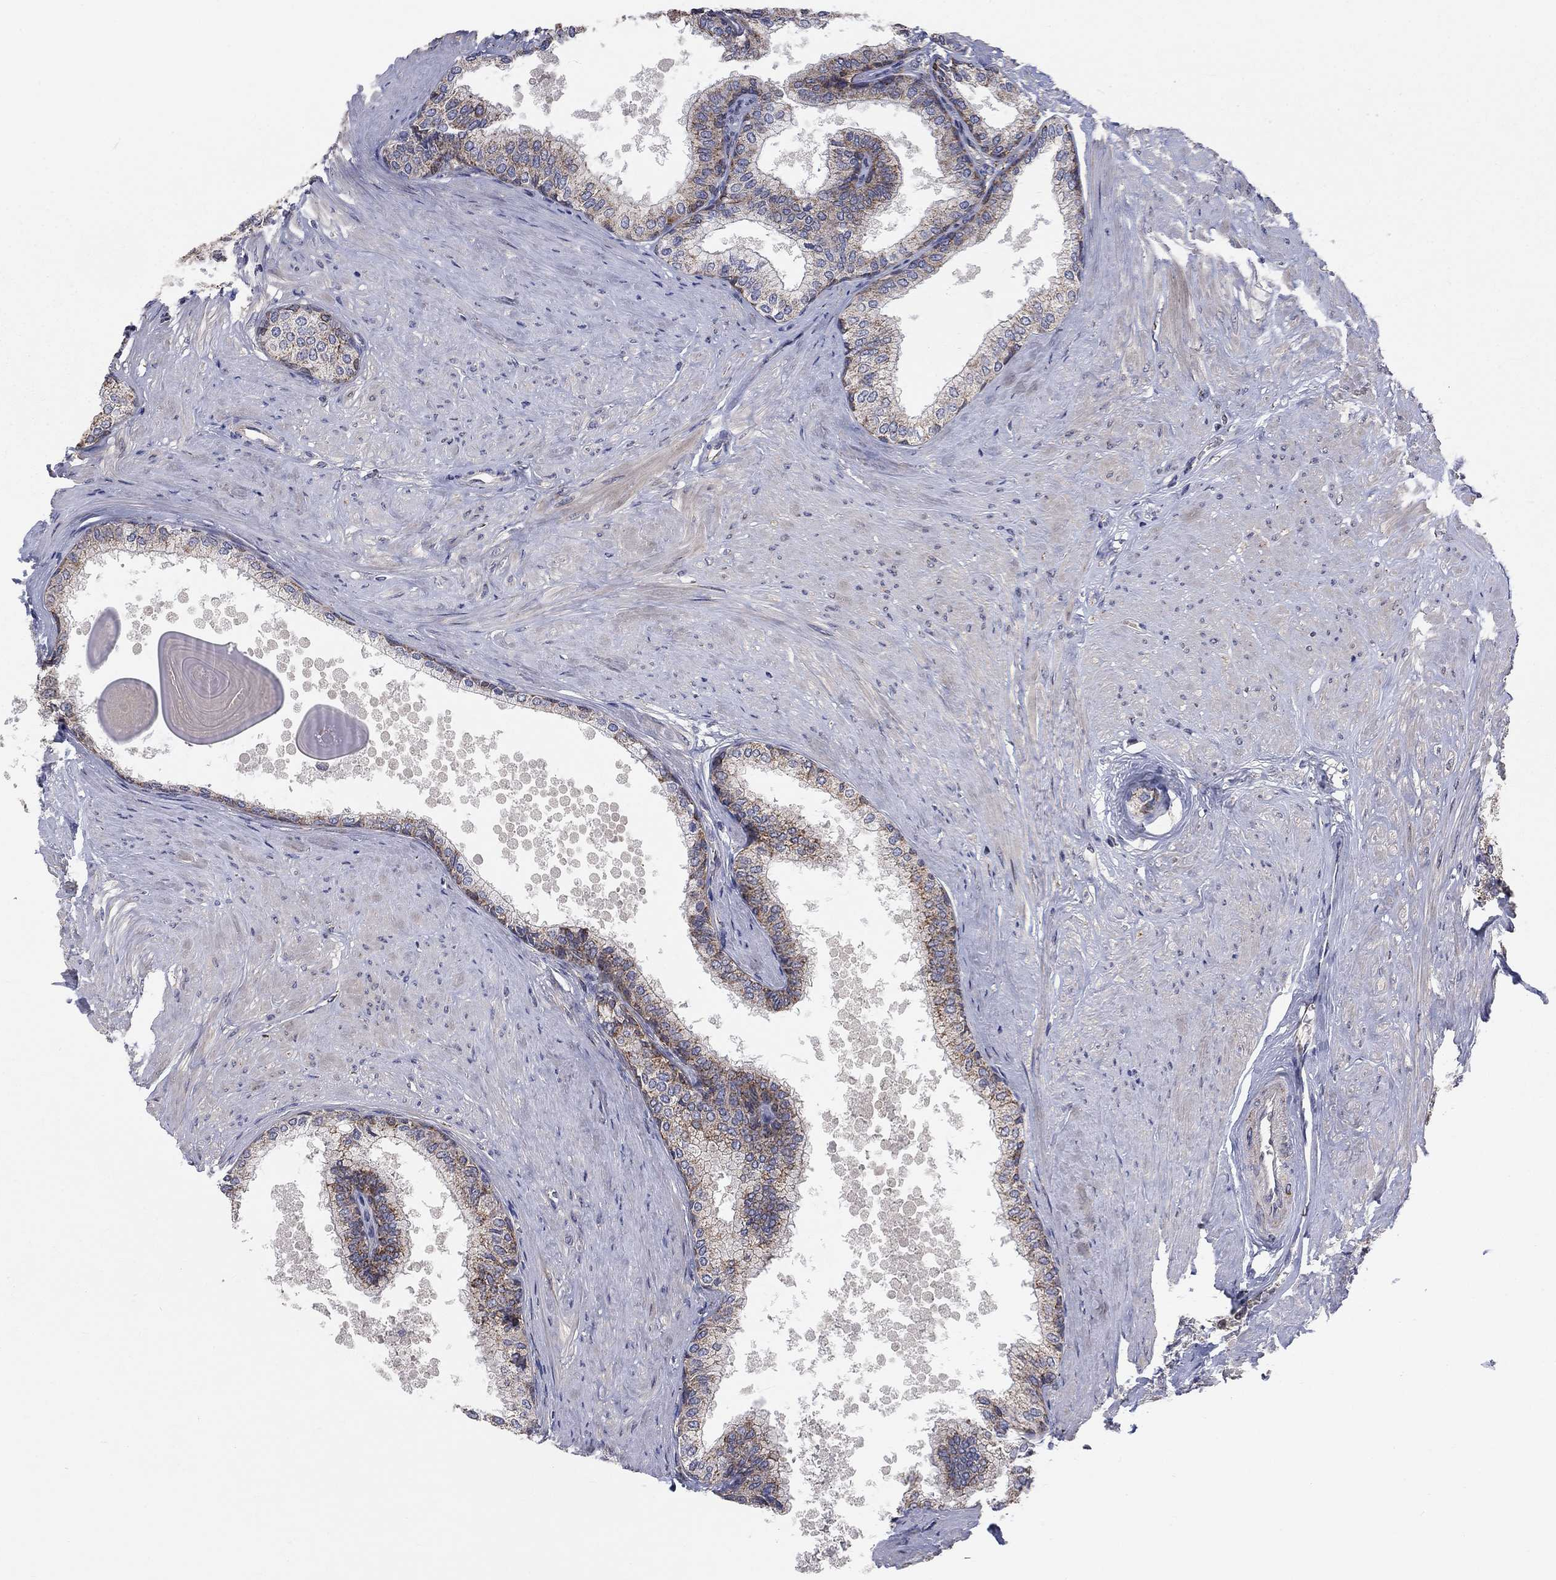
{"staining": {"intensity": "moderate", "quantity": "25%-75%", "location": "cytoplasmic/membranous"}, "tissue": "prostate", "cell_type": "Glandular cells", "image_type": "normal", "snomed": [{"axis": "morphology", "description": "Normal tissue, NOS"}, {"axis": "topography", "description": "Prostate"}], "caption": "Moderate cytoplasmic/membranous staining is identified in about 25%-75% of glandular cells in unremarkable prostate.", "gene": "NME7", "patient": {"sex": "male", "age": 63}}